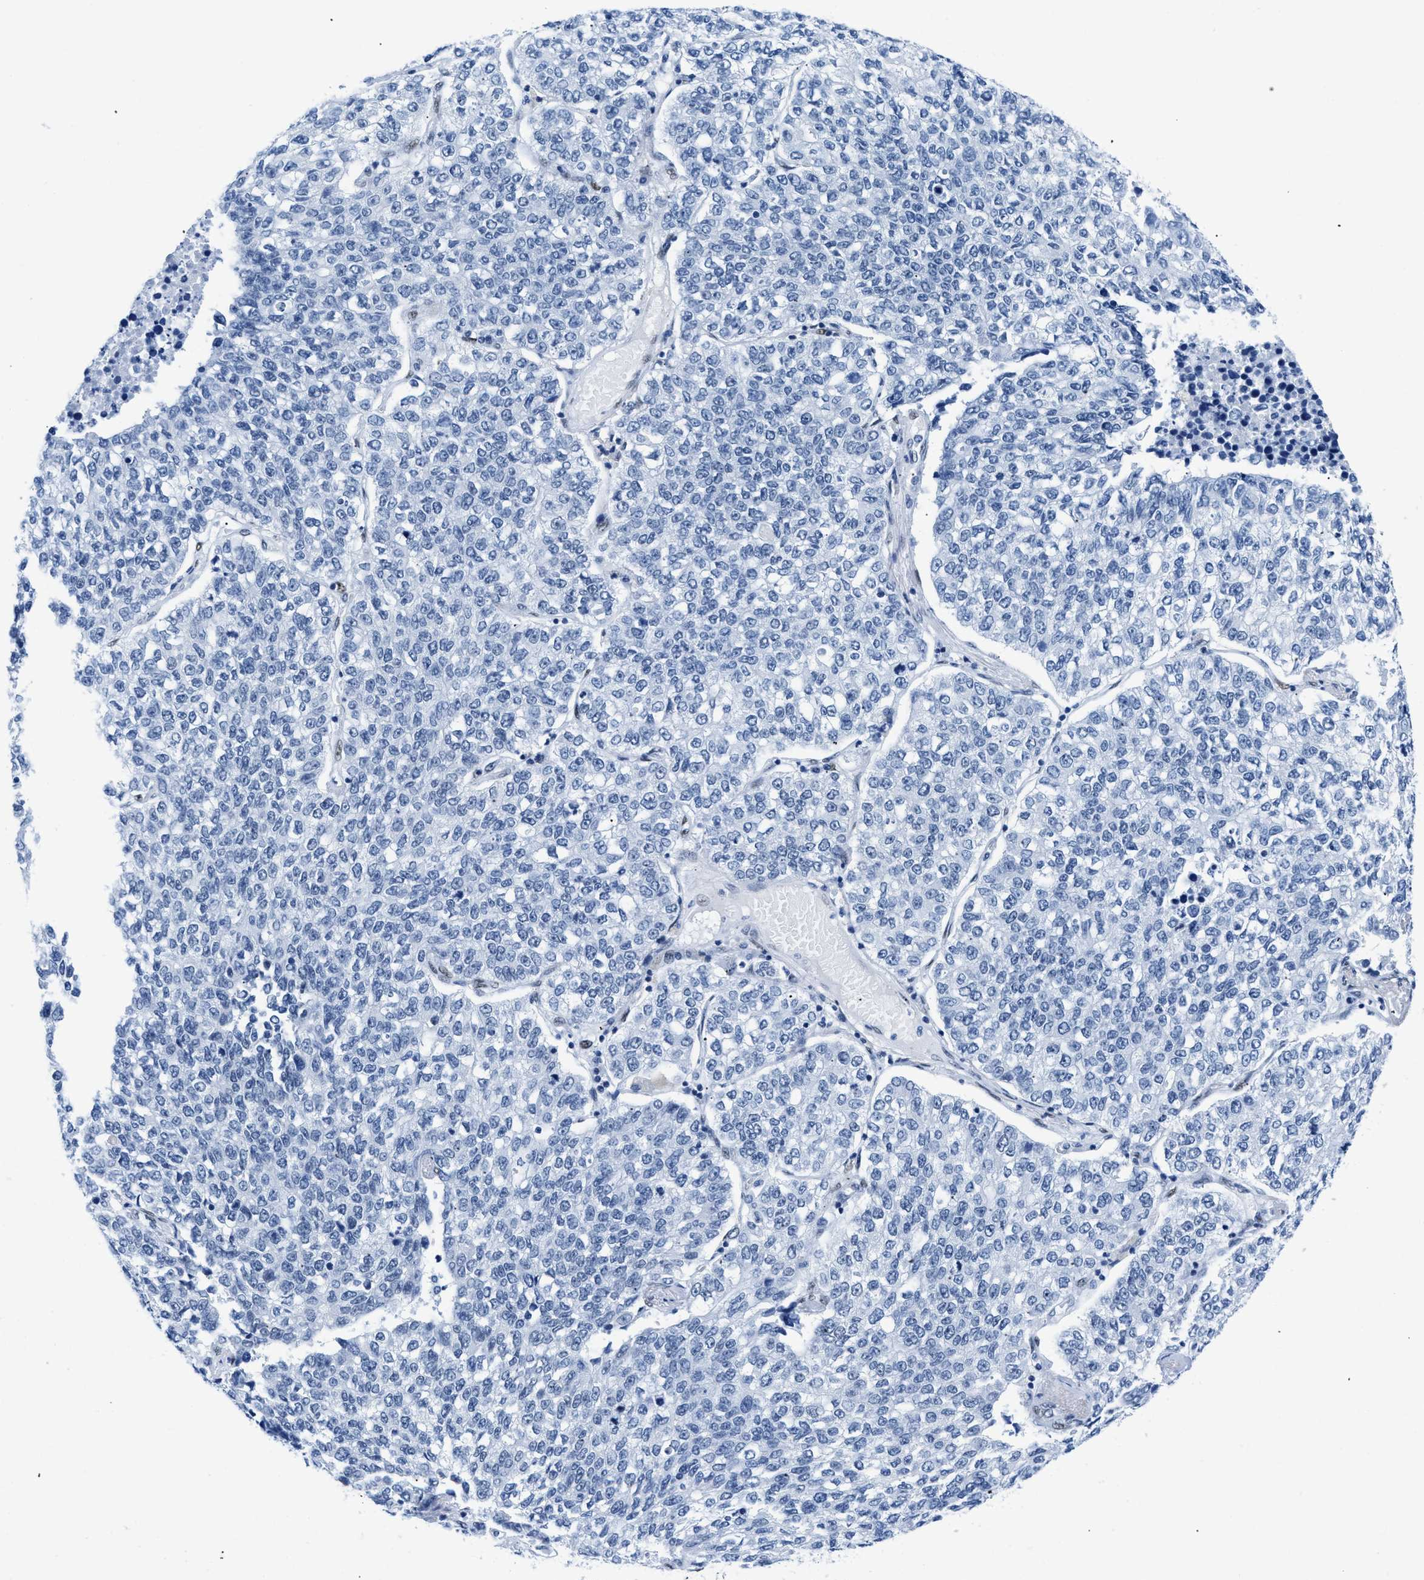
{"staining": {"intensity": "negative", "quantity": "none", "location": "none"}, "tissue": "lung cancer", "cell_type": "Tumor cells", "image_type": "cancer", "snomed": [{"axis": "morphology", "description": "Adenocarcinoma, NOS"}, {"axis": "topography", "description": "Lung"}], "caption": "Tumor cells are negative for brown protein staining in lung cancer (adenocarcinoma).", "gene": "CTBP1", "patient": {"sex": "male", "age": 49}}